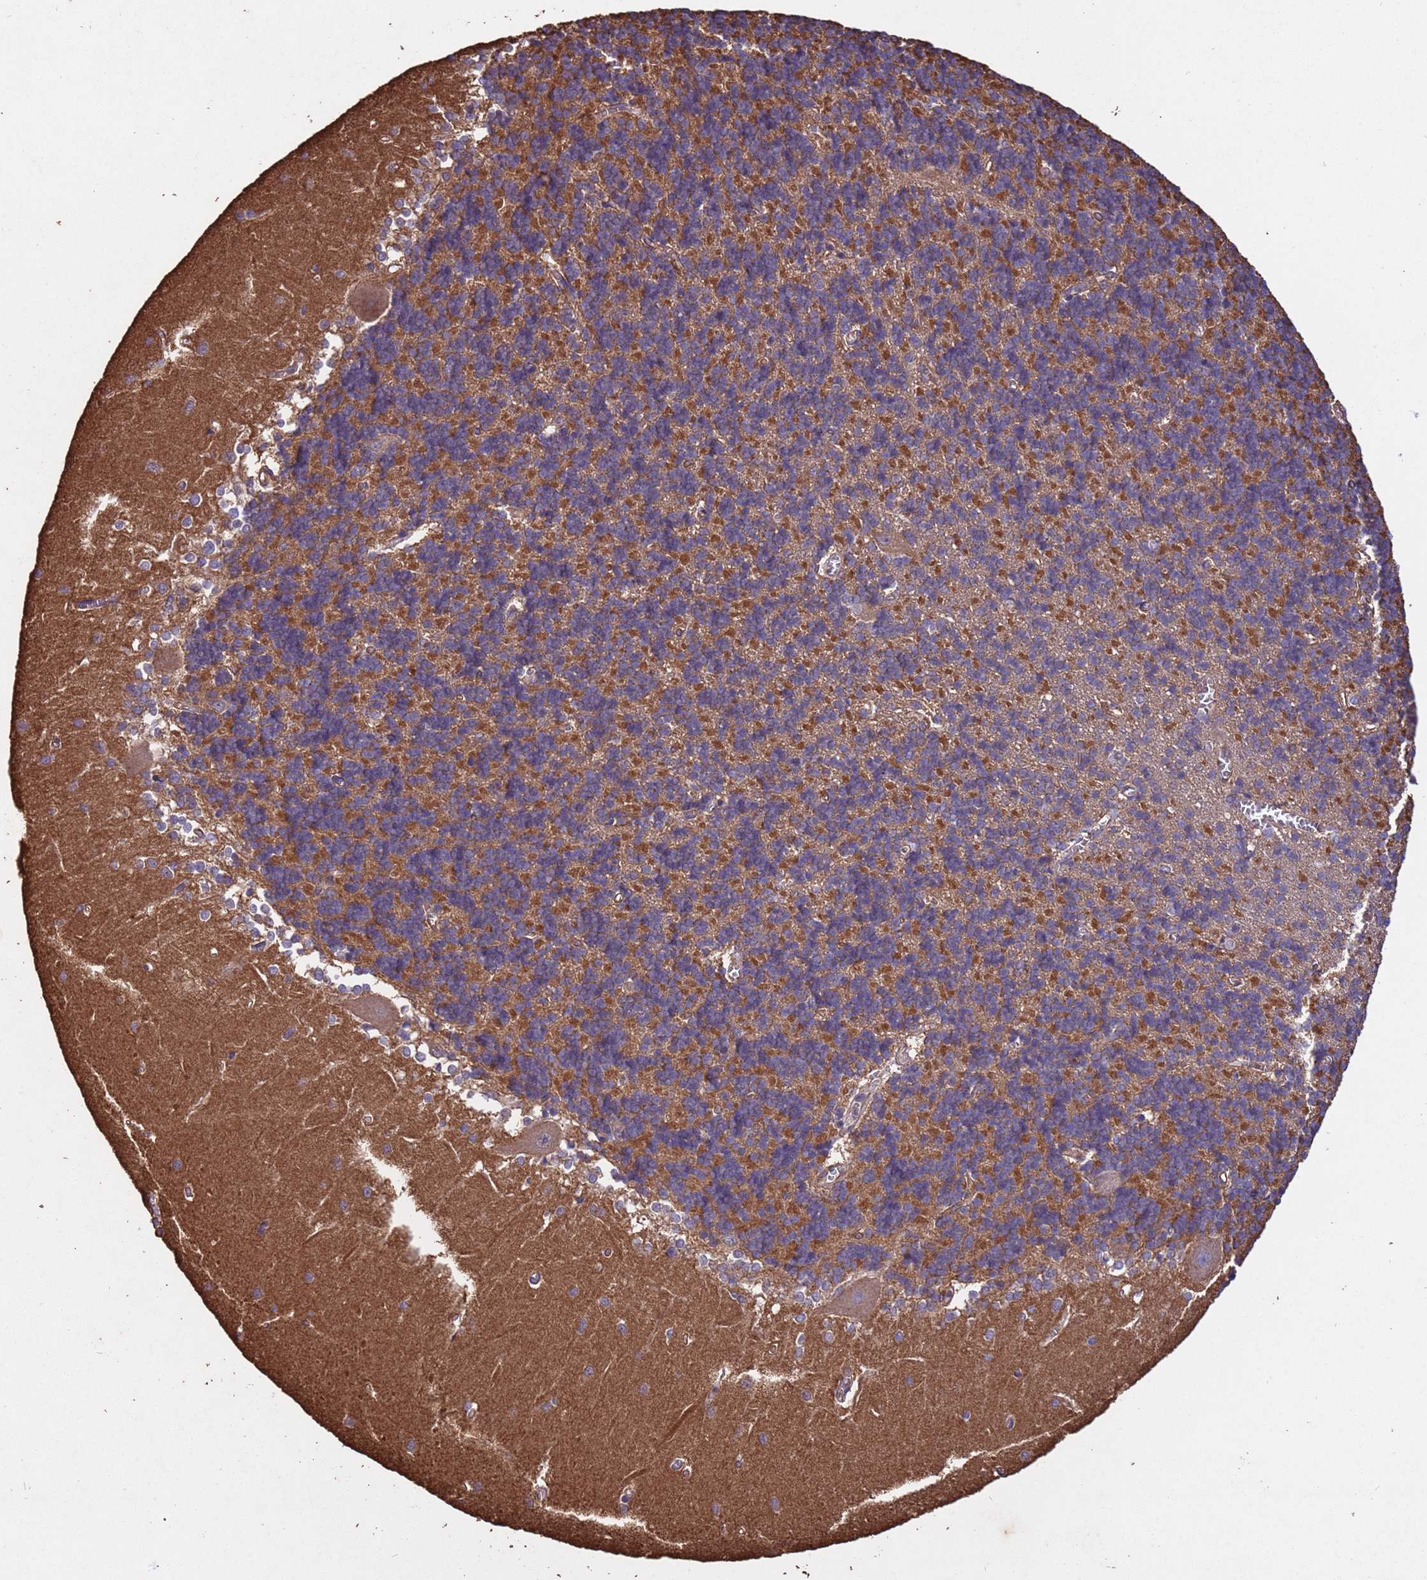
{"staining": {"intensity": "moderate", "quantity": "25%-75%", "location": "cytoplasmic/membranous"}, "tissue": "cerebellum", "cell_type": "Cells in granular layer", "image_type": "normal", "snomed": [{"axis": "morphology", "description": "Normal tissue, NOS"}, {"axis": "topography", "description": "Cerebellum"}], "caption": "IHC staining of benign cerebellum, which demonstrates medium levels of moderate cytoplasmic/membranous expression in approximately 25%-75% of cells in granular layer indicating moderate cytoplasmic/membranous protein staining. The staining was performed using DAB (3,3'-diaminobenzidine) (brown) for protein detection and nuclei were counterstained in hematoxylin (blue).", "gene": "MTX3", "patient": {"sex": "male", "age": 37}}